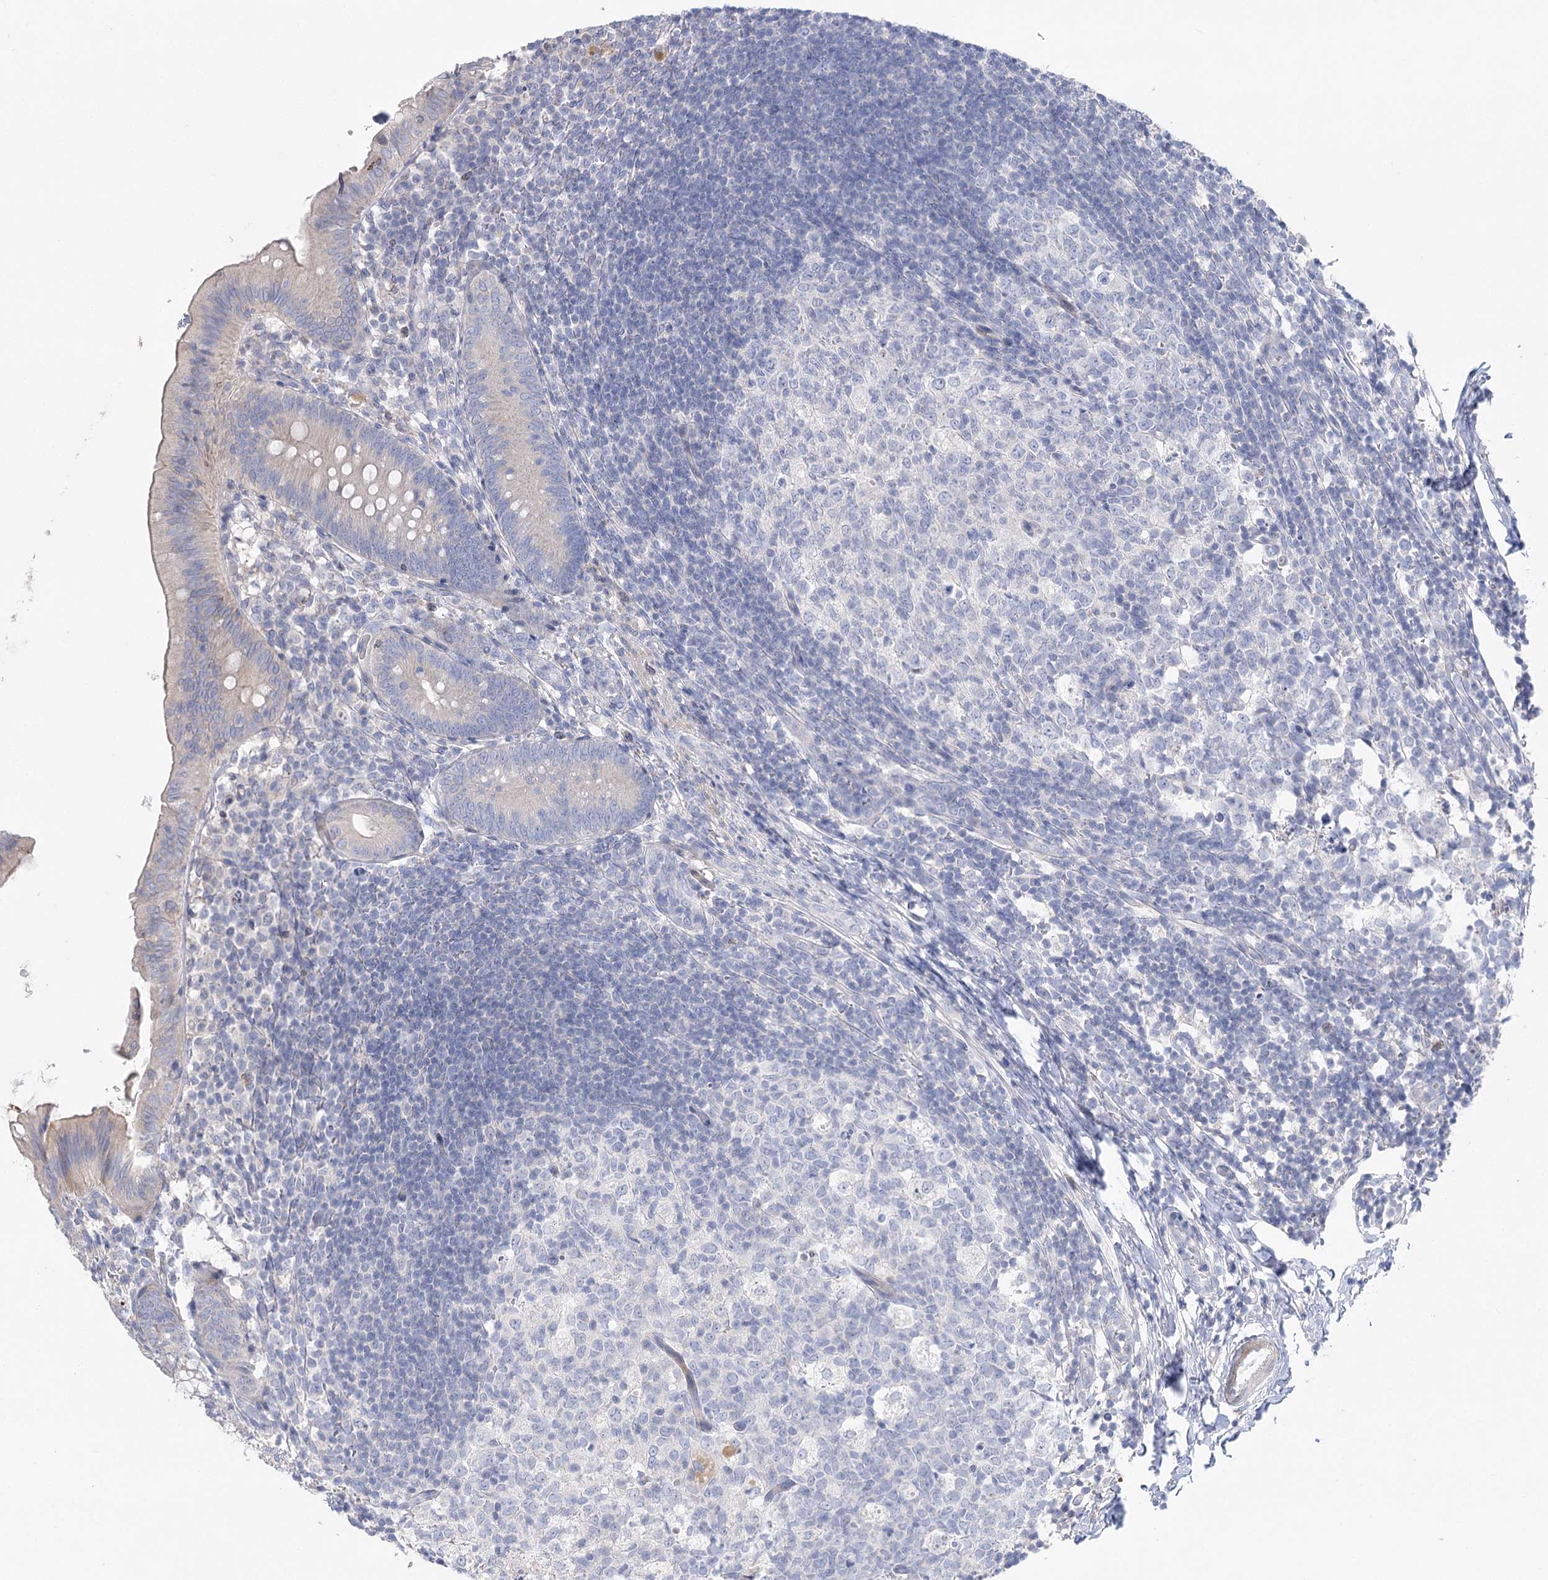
{"staining": {"intensity": "negative", "quantity": "none", "location": "none"}, "tissue": "appendix", "cell_type": "Glandular cells", "image_type": "normal", "snomed": [{"axis": "morphology", "description": "Normal tissue, NOS"}, {"axis": "topography", "description": "Appendix"}], "caption": "IHC photomicrograph of normal appendix: appendix stained with DAB (3,3'-diaminobenzidine) displays no significant protein staining in glandular cells.", "gene": "NRAP", "patient": {"sex": "male", "age": 1}}